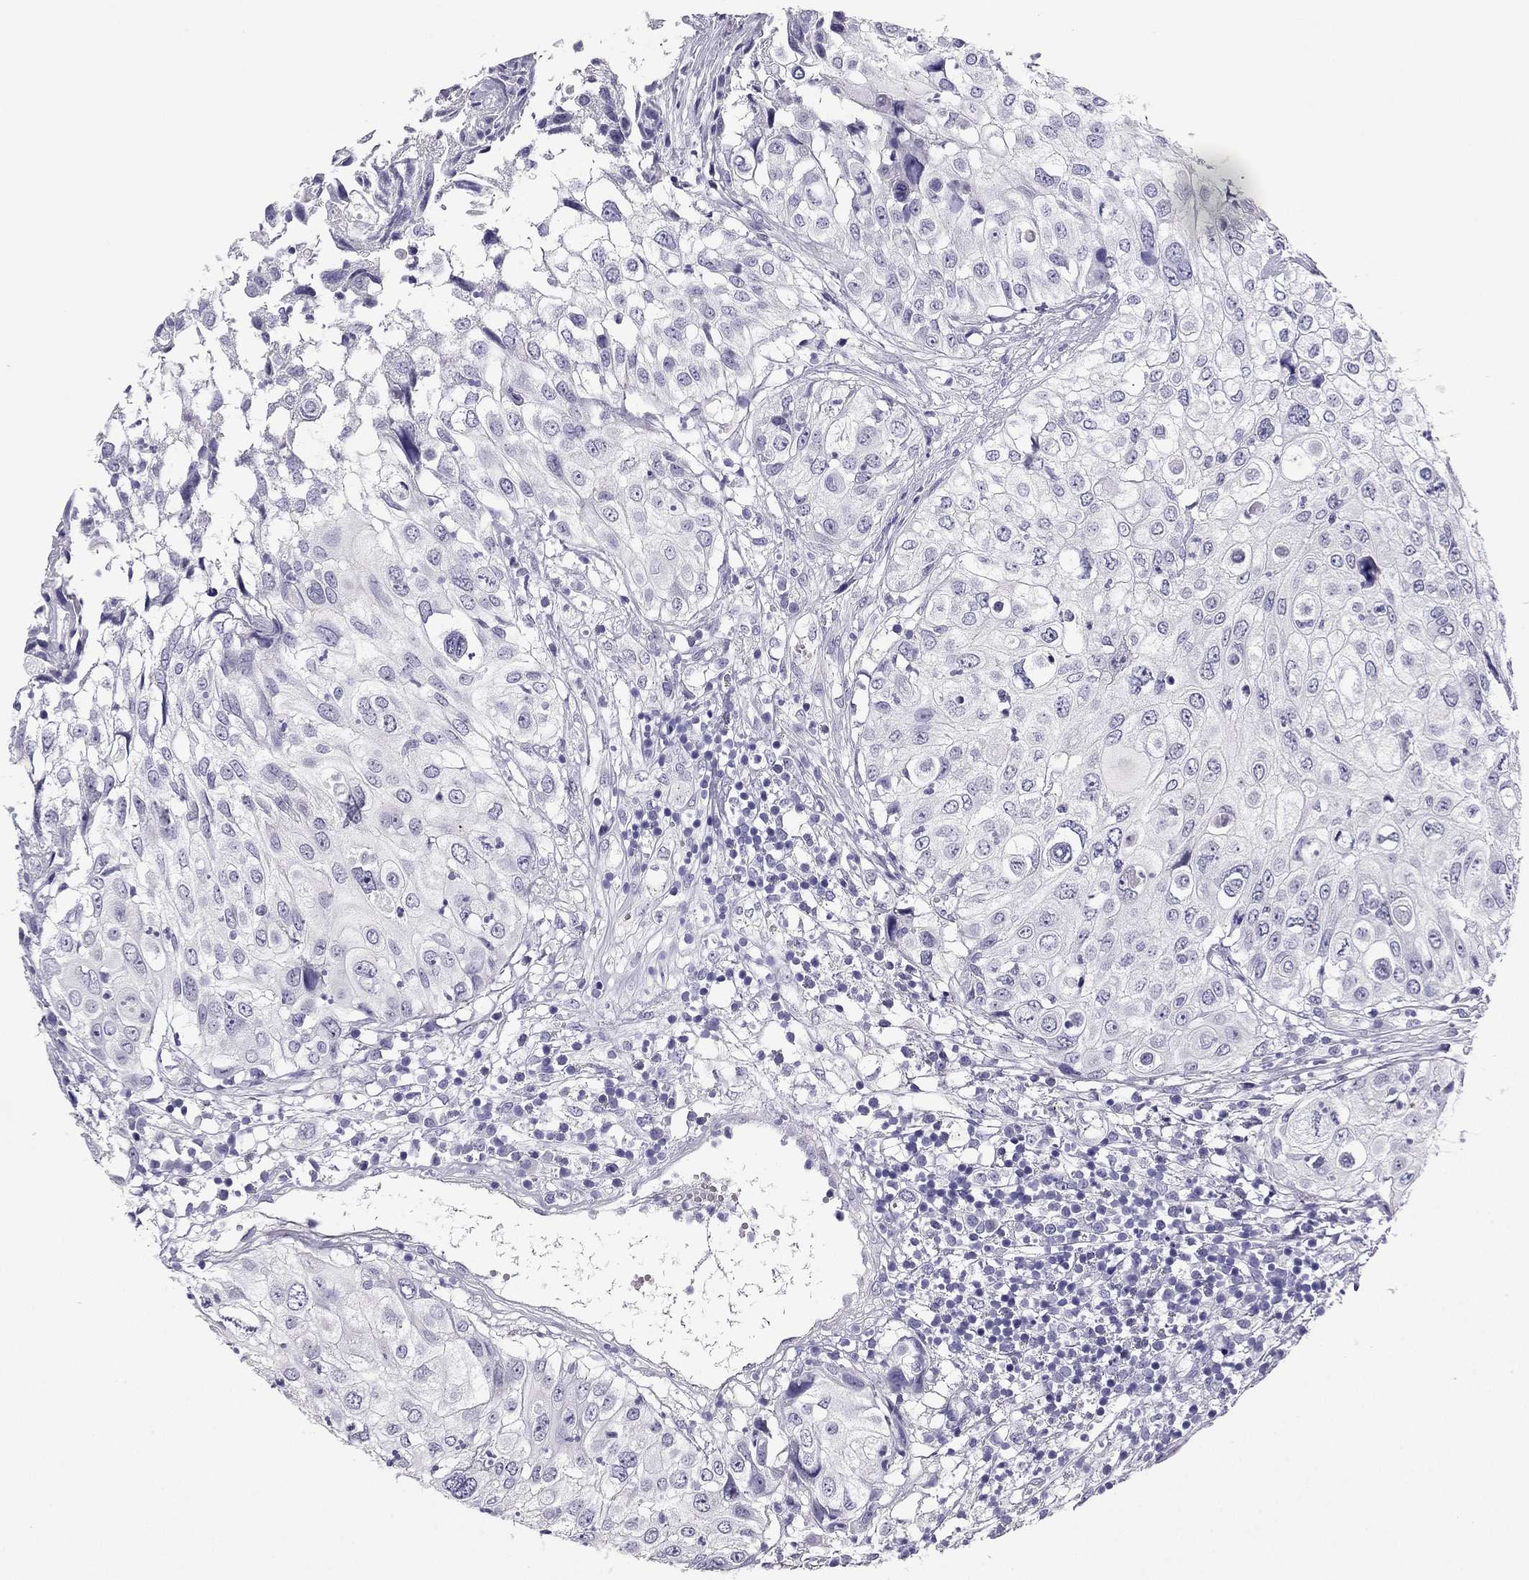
{"staining": {"intensity": "negative", "quantity": "none", "location": "none"}, "tissue": "urothelial cancer", "cell_type": "Tumor cells", "image_type": "cancer", "snomed": [{"axis": "morphology", "description": "Urothelial carcinoma, High grade"}, {"axis": "topography", "description": "Urinary bladder"}], "caption": "This image is of urothelial cancer stained with IHC to label a protein in brown with the nuclei are counter-stained blue. There is no positivity in tumor cells.", "gene": "PDE6A", "patient": {"sex": "female", "age": 79}}